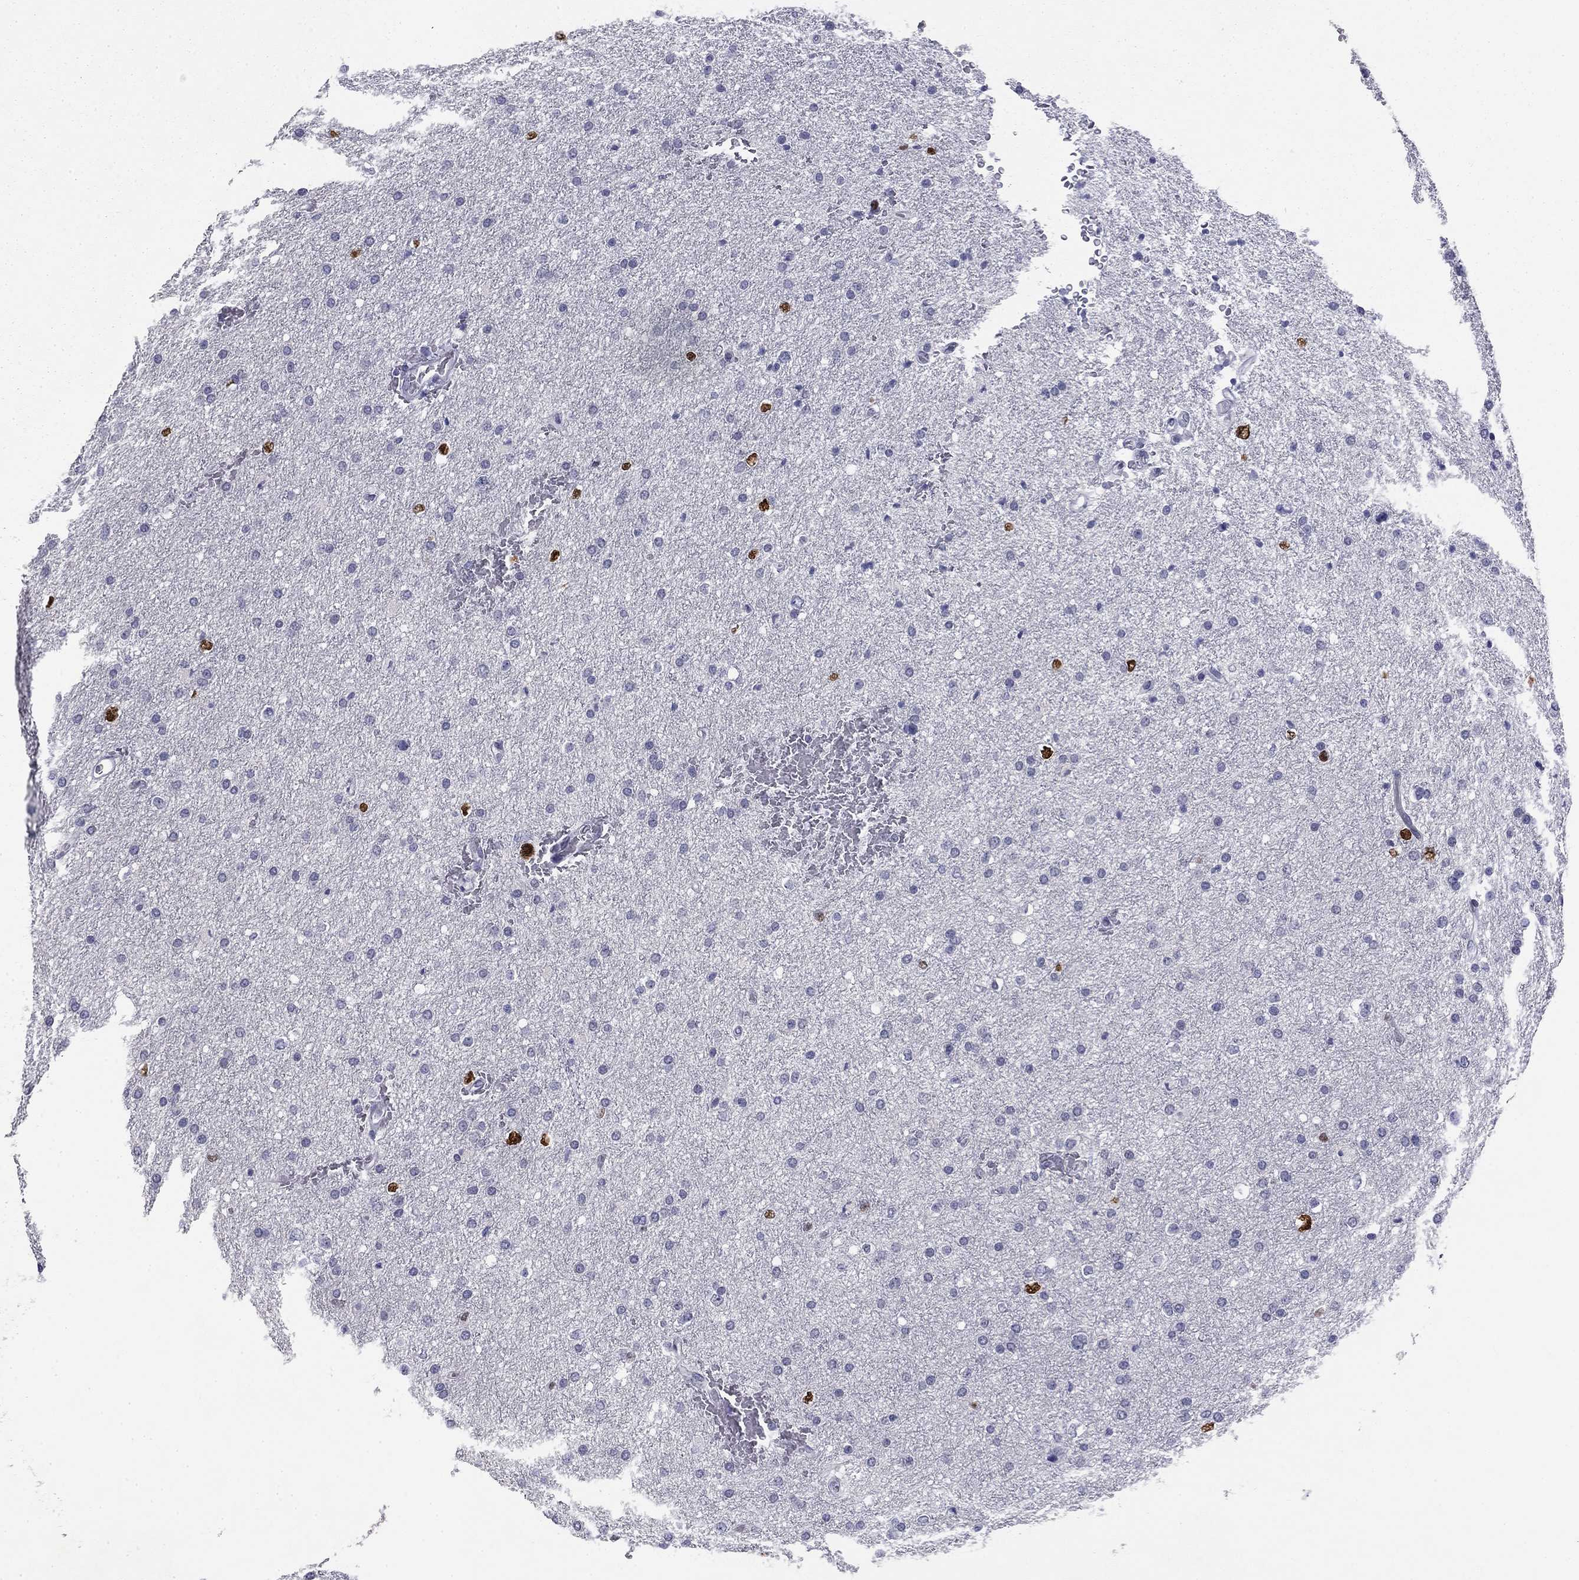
{"staining": {"intensity": "negative", "quantity": "none", "location": "none"}, "tissue": "glioma", "cell_type": "Tumor cells", "image_type": "cancer", "snomed": [{"axis": "morphology", "description": "Glioma, malignant, Low grade"}, {"axis": "topography", "description": "Brain"}], "caption": "Tumor cells are negative for protein expression in human malignant glioma (low-grade).", "gene": "TFAP2B", "patient": {"sex": "female", "age": 37}}